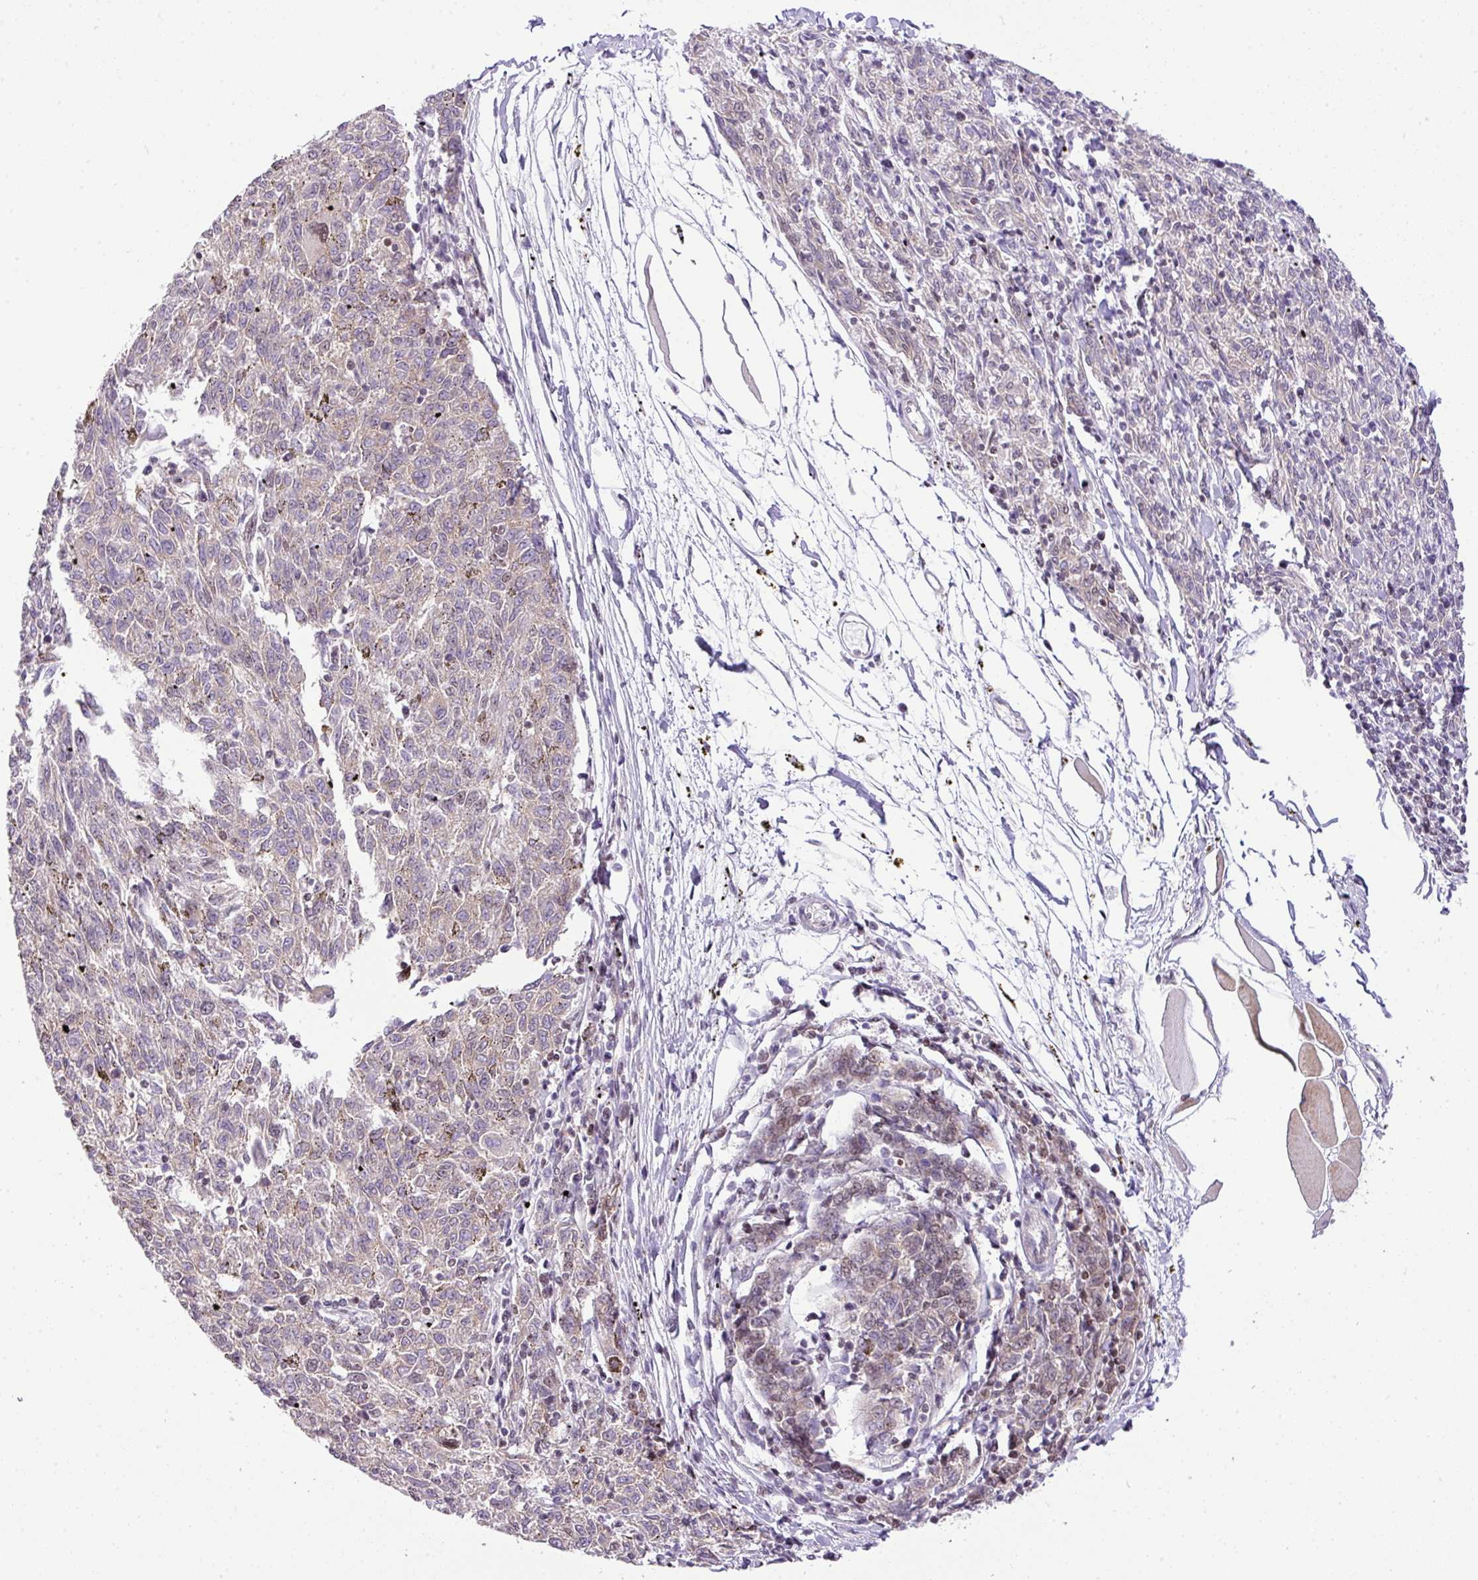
{"staining": {"intensity": "negative", "quantity": "none", "location": "none"}, "tissue": "melanoma", "cell_type": "Tumor cells", "image_type": "cancer", "snomed": [{"axis": "morphology", "description": "Malignant melanoma, NOS"}, {"axis": "topography", "description": "Skin"}], "caption": "Immunohistochemistry (IHC) image of melanoma stained for a protein (brown), which shows no expression in tumor cells. The staining is performed using DAB brown chromogen with nuclei counter-stained in using hematoxylin.", "gene": "CCDC137", "patient": {"sex": "female", "age": 72}}